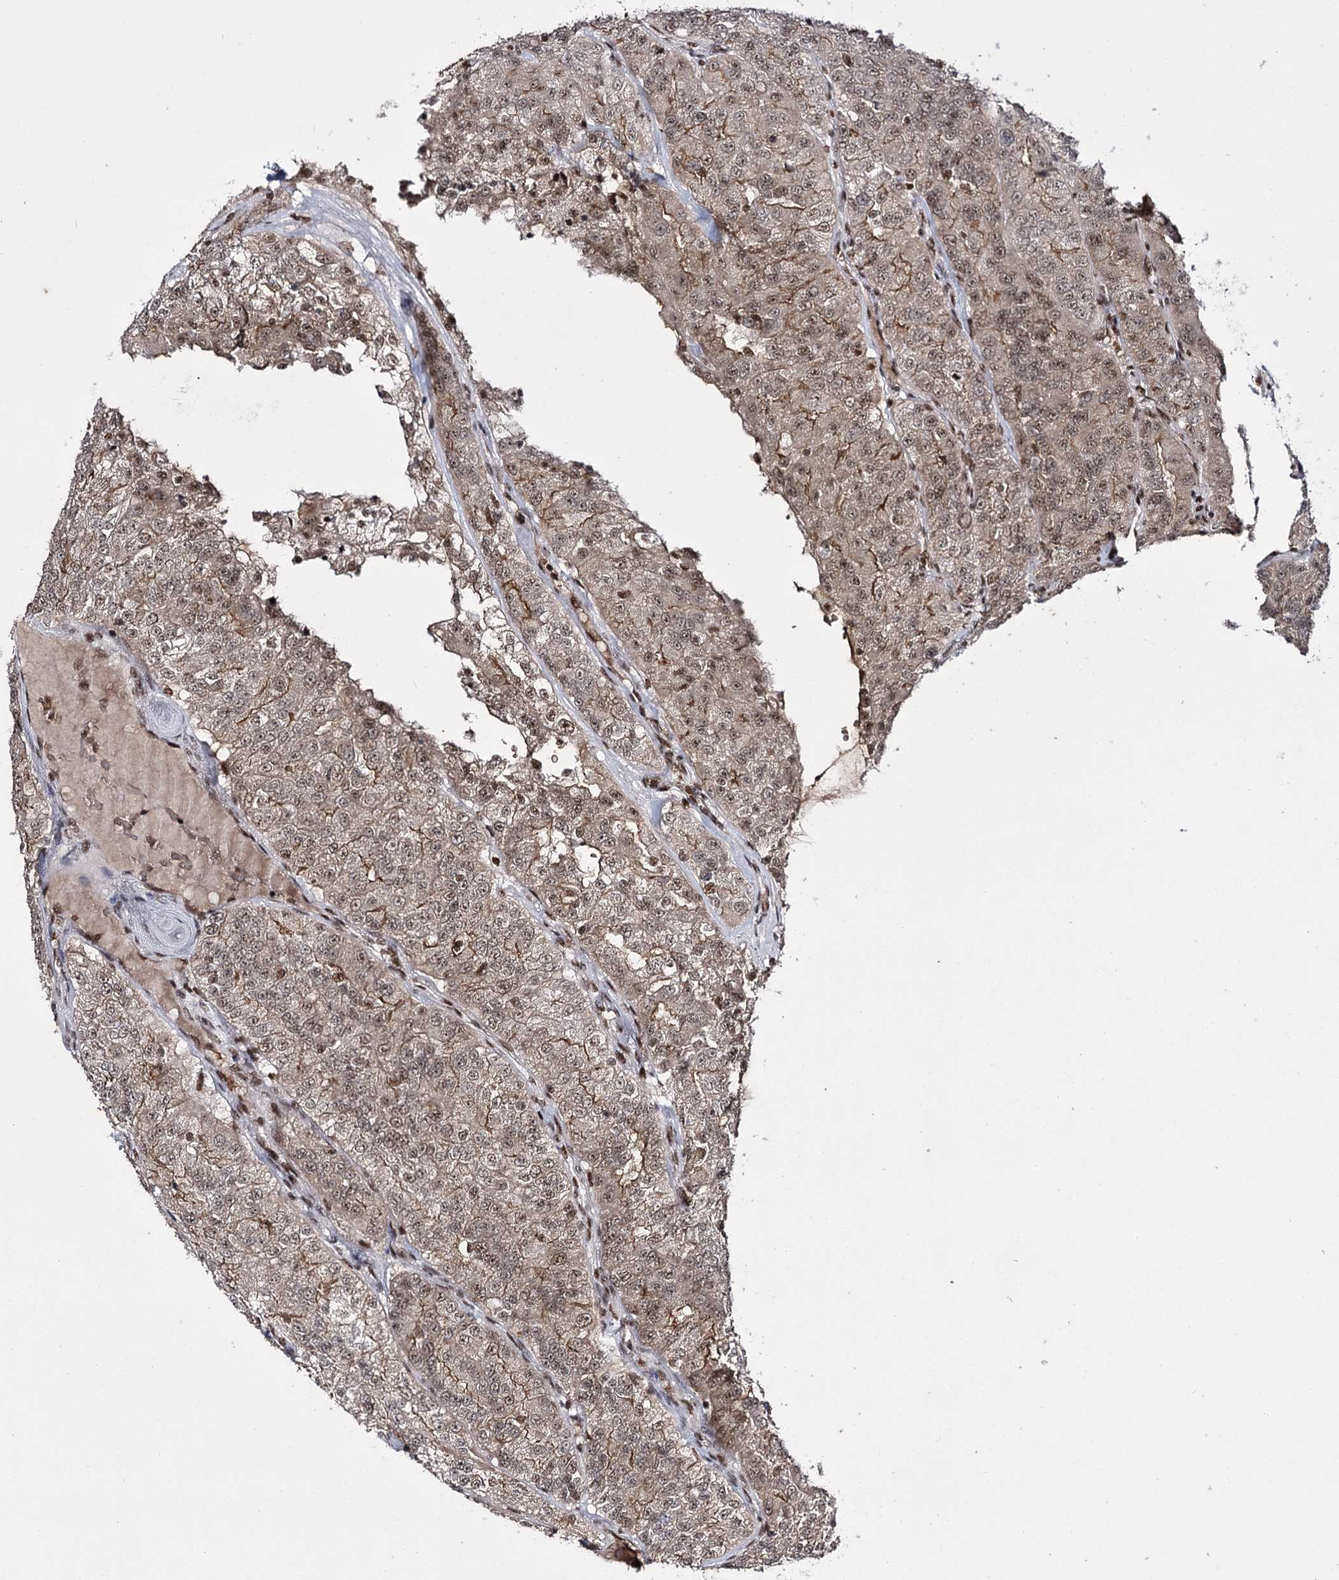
{"staining": {"intensity": "moderate", "quantity": ">75%", "location": "cytoplasmic/membranous,nuclear"}, "tissue": "renal cancer", "cell_type": "Tumor cells", "image_type": "cancer", "snomed": [{"axis": "morphology", "description": "Adenocarcinoma, NOS"}, {"axis": "topography", "description": "Kidney"}], "caption": "IHC staining of adenocarcinoma (renal), which demonstrates medium levels of moderate cytoplasmic/membranous and nuclear positivity in about >75% of tumor cells indicating moderate cytoplasmic/membranous and nuclear protein expression. The staining was performed using DAB (brown) for protein detection and nuclei were counterstained in hematoxylin (blue).", "gene": "PRPF40A", "patient": {"sex": "female", "age": 63}}